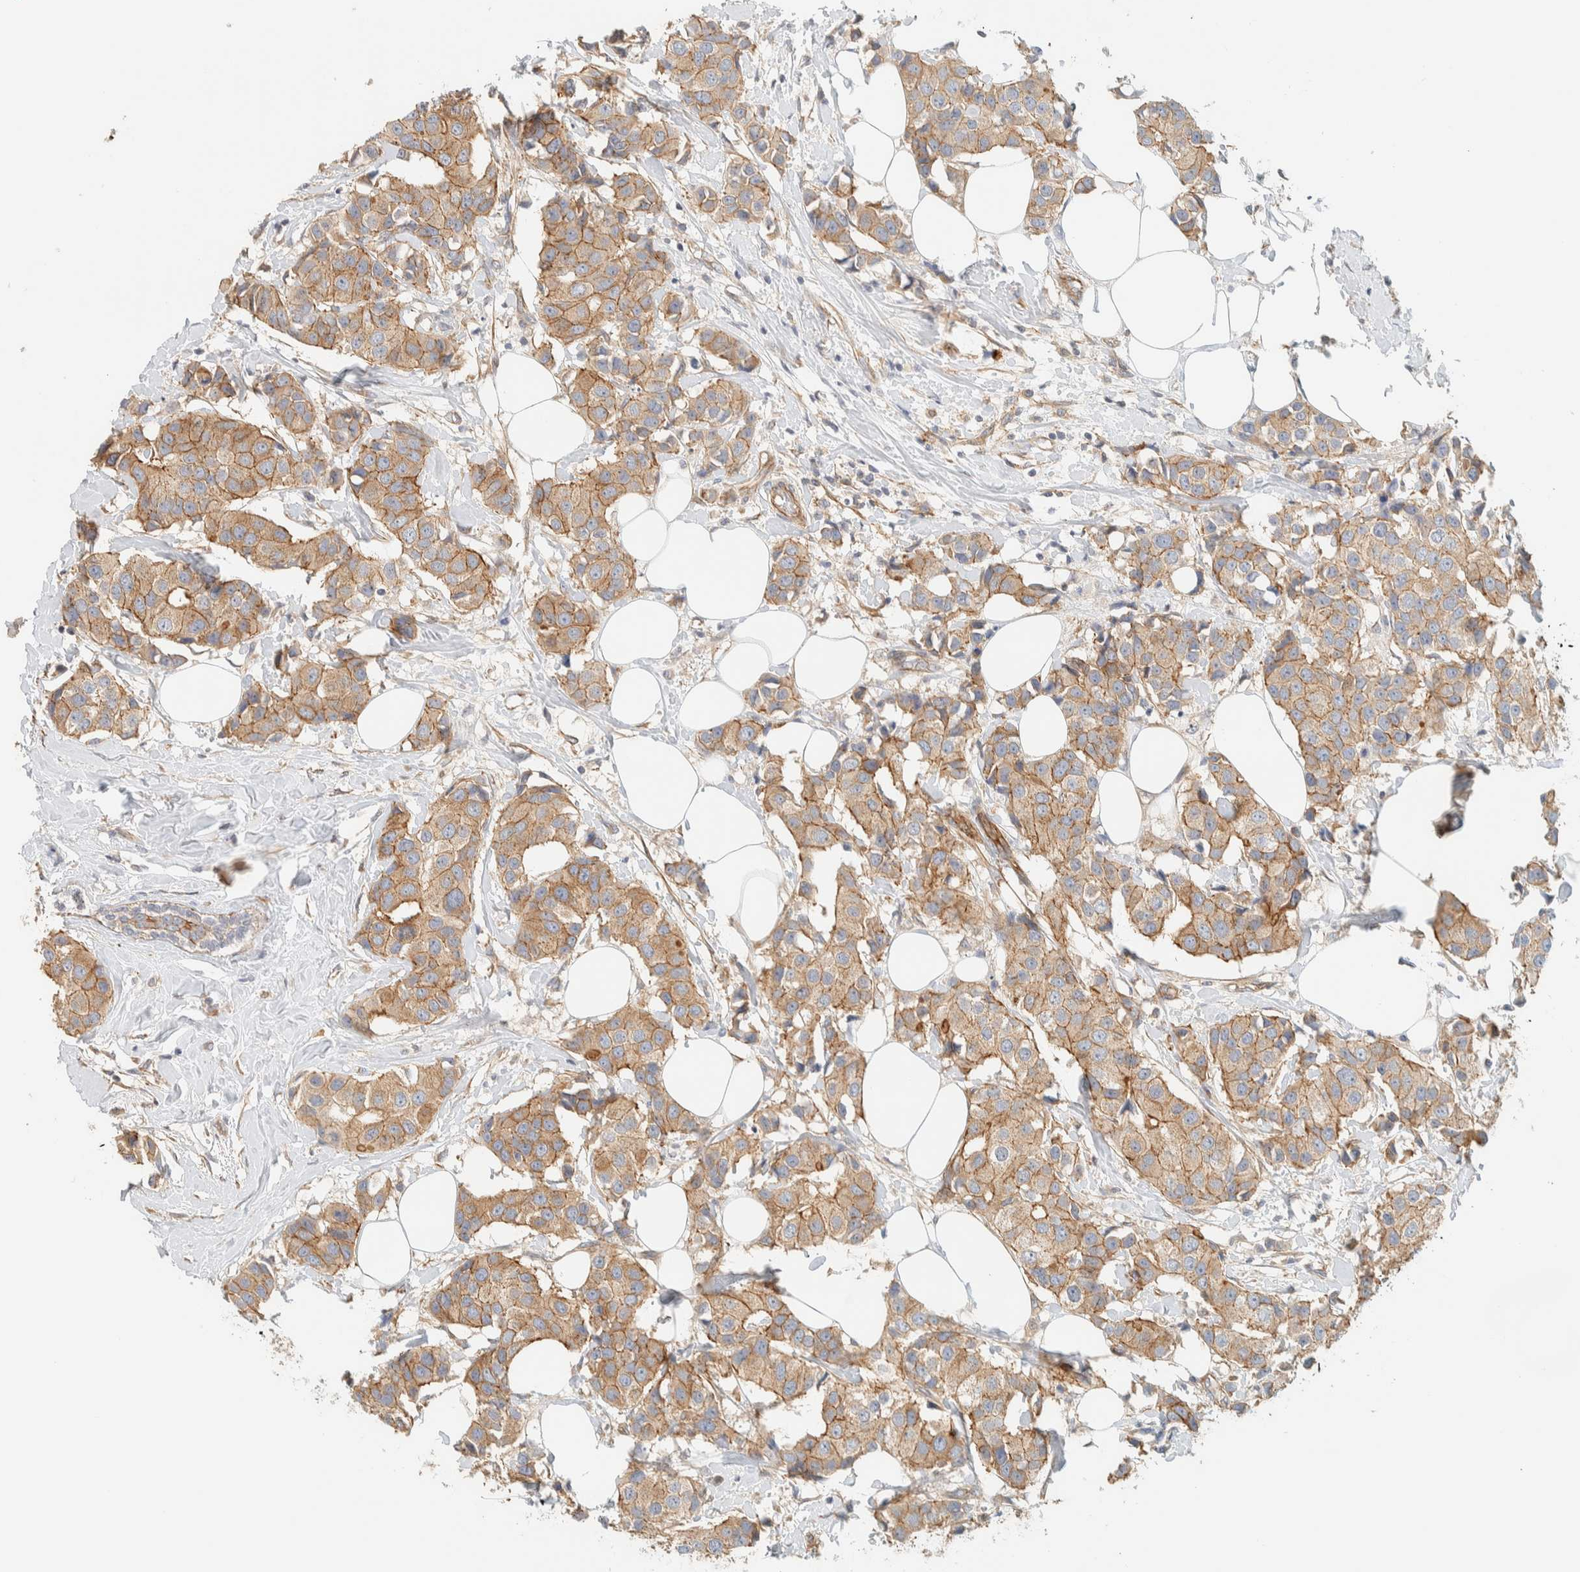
{"staining": {"intensity": "moderate", "quantity": ">75%", "location": "cytoplasmic/membranous"}, "tissue": "breast cancer", "cell_type": "Tumor cells", "image_type": "cancer", "snomed": [{"axis": "morphology", "description": "Normal tissue, NOS"}, {"axis": "morphology", "description": "Duct carcinoma"}, {"axis": "topography", "description": "Breast"}], "caption": "Breast cancer stained for a protein shows moderate cytoplasmic/membranous positivity in tumor cells.", "gene": "LIMA1", "patient": {"sex": "female", "age": 39}}